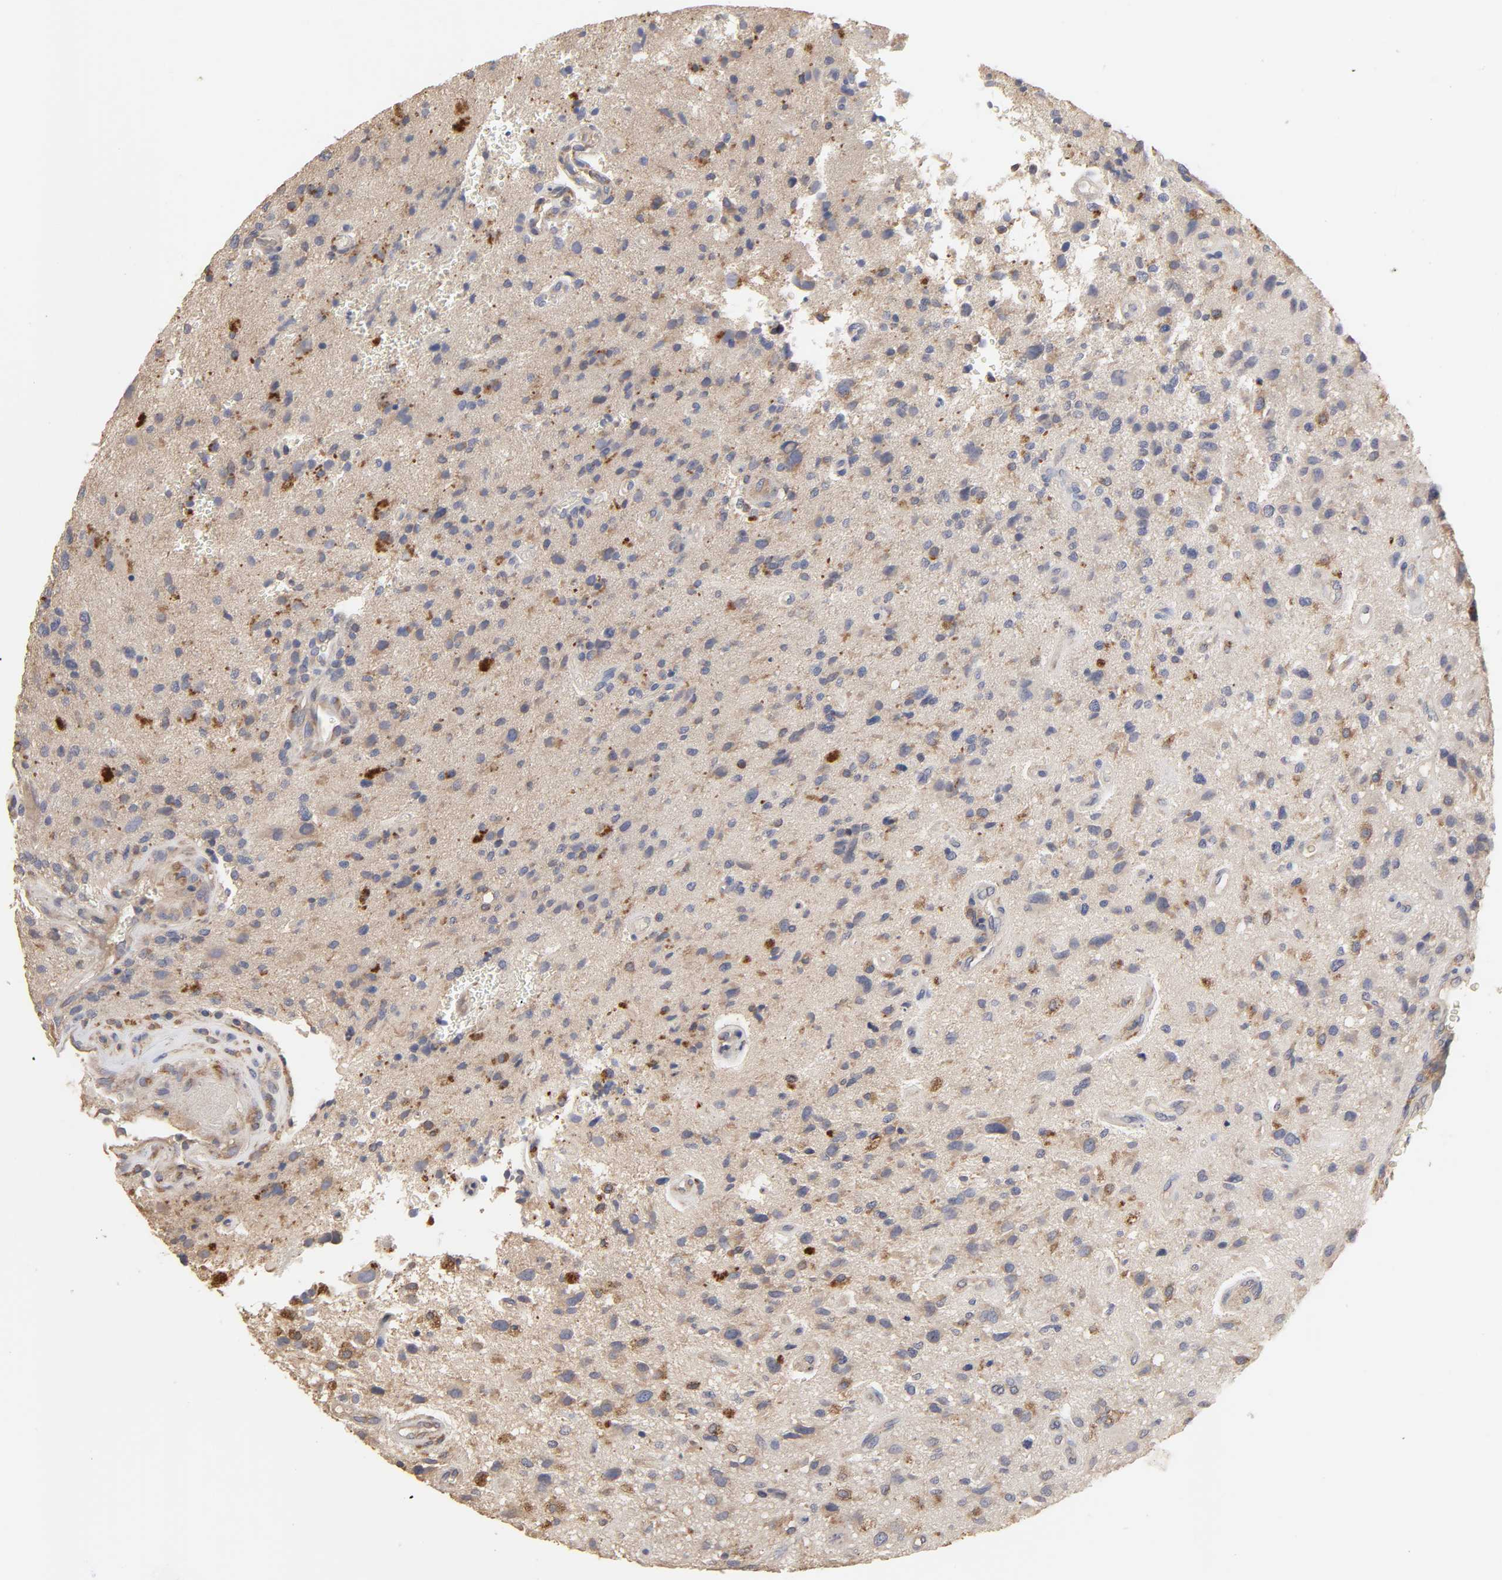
{"staining": {"intensity": "moderate", "quantity": "25%-75%", "location": "cytoplasmic/membranous"}, "tissue": "glioma", "cell_type": "Tumor cells", "image_type": "cancer", "snomed": [{"axis": "morphology", "description": "Normal tissue, NOS"}, {"axis": "morphology", "description": "Glioma, malignant, High grade"}, {"axis": "topography", "description": "Cerebral cortex"}], "caption": "Glioma was stained to show a protein in brown. There is medium levels of moderate cytoplasmic/membranous staining in approximately 25%-75% of tumor cells. Nuclei are stained in blue.", "gene": "EIF4G2", "patient": {"sex": "male", "age": 75}}